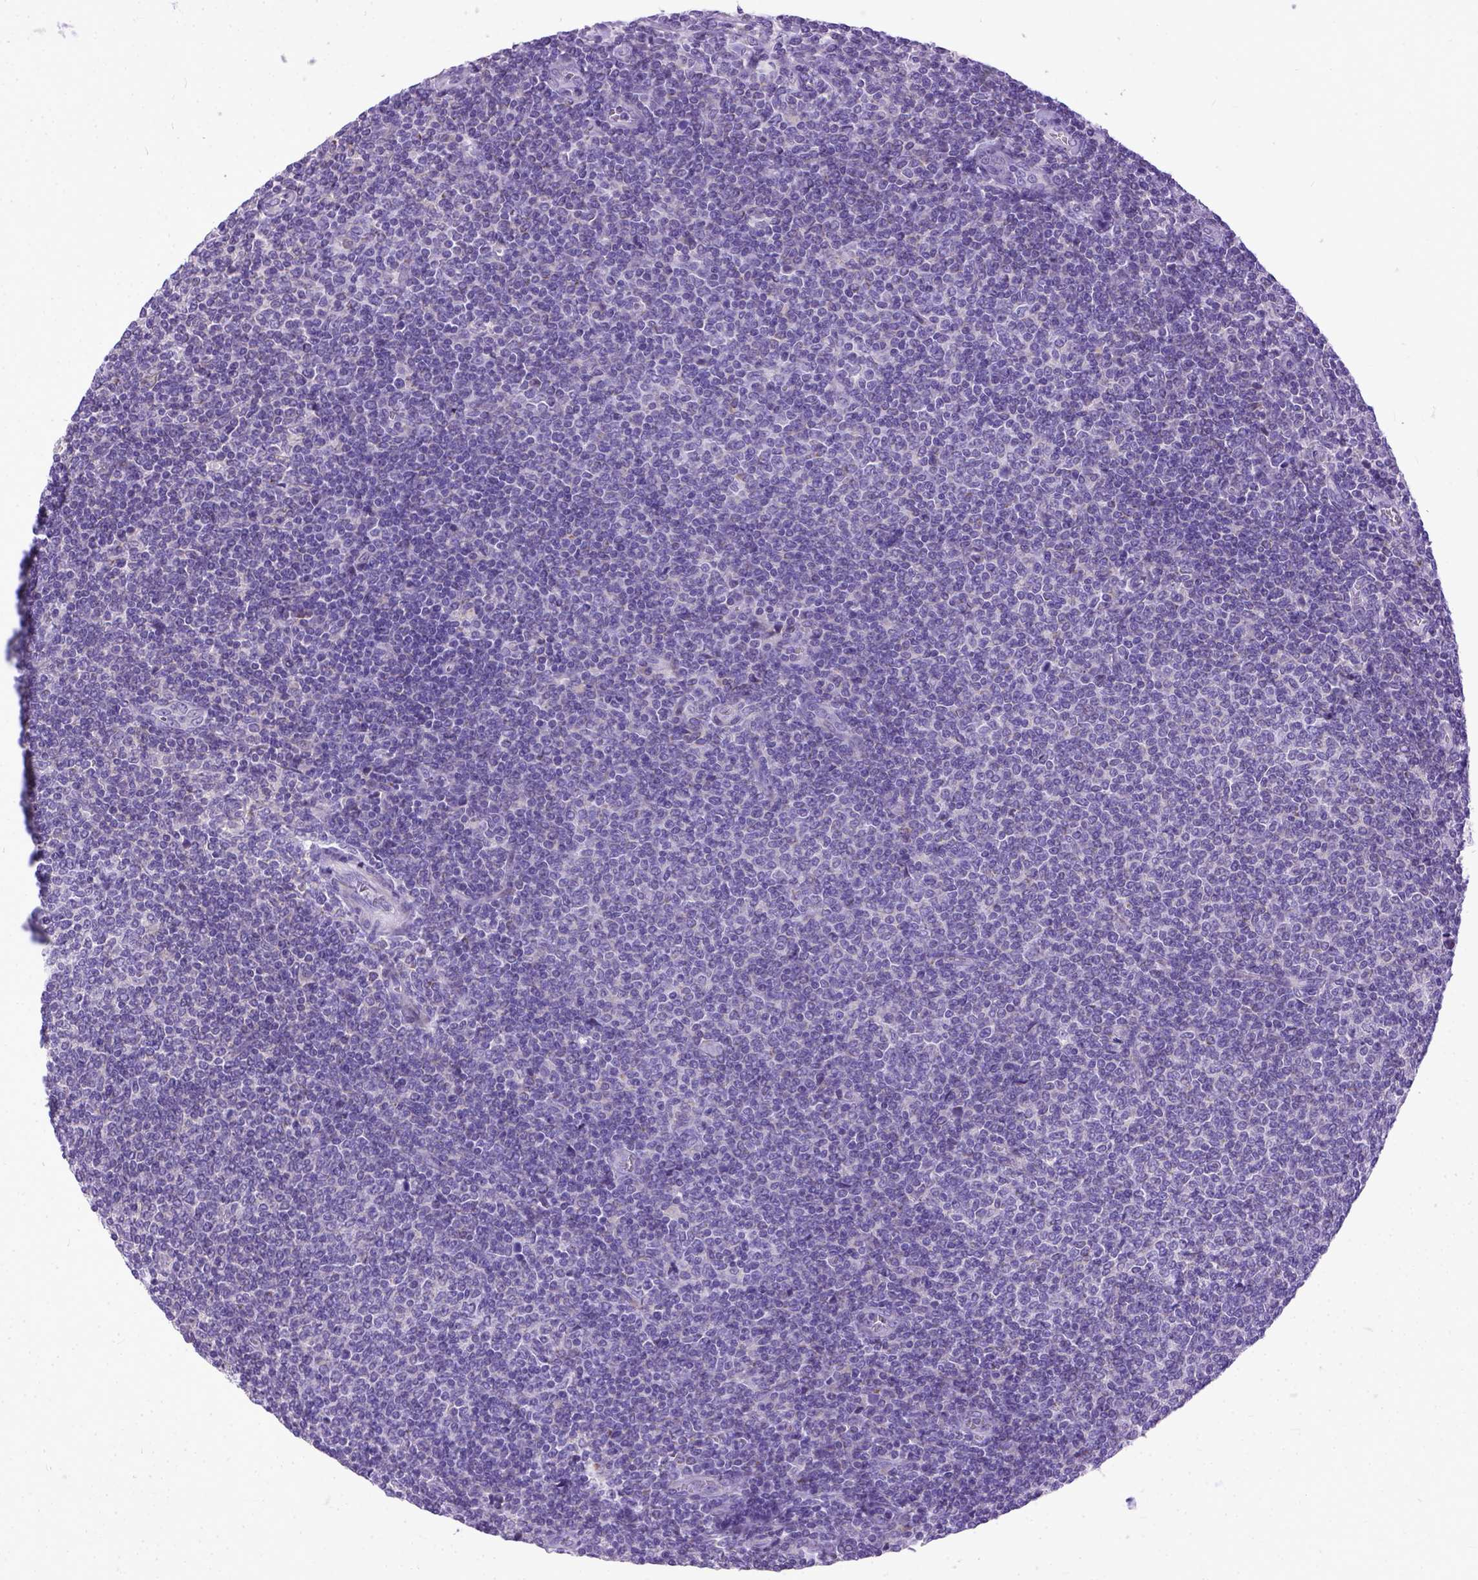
{"staining": {"intensity": "negative", "quantity": "none", "location": "none"}, "tissue": "lymphoma", "cell_type": "Tumor cells", "image_type": "cancer", "snomed": [{"axis": "morphology", "description": "Malignant lymphoma, non-Hodgkin's type, Low grade"}, {"axis": "topography", "description": "Lymph node"}], "caption": "Immunohistochemical staining of low-grade malignant lymphoma, non-Hodgkin's type exhibits no significant staining in tumor cells.", "gene": "PLK5", "patient": {"sex": "male", "age": 52}}